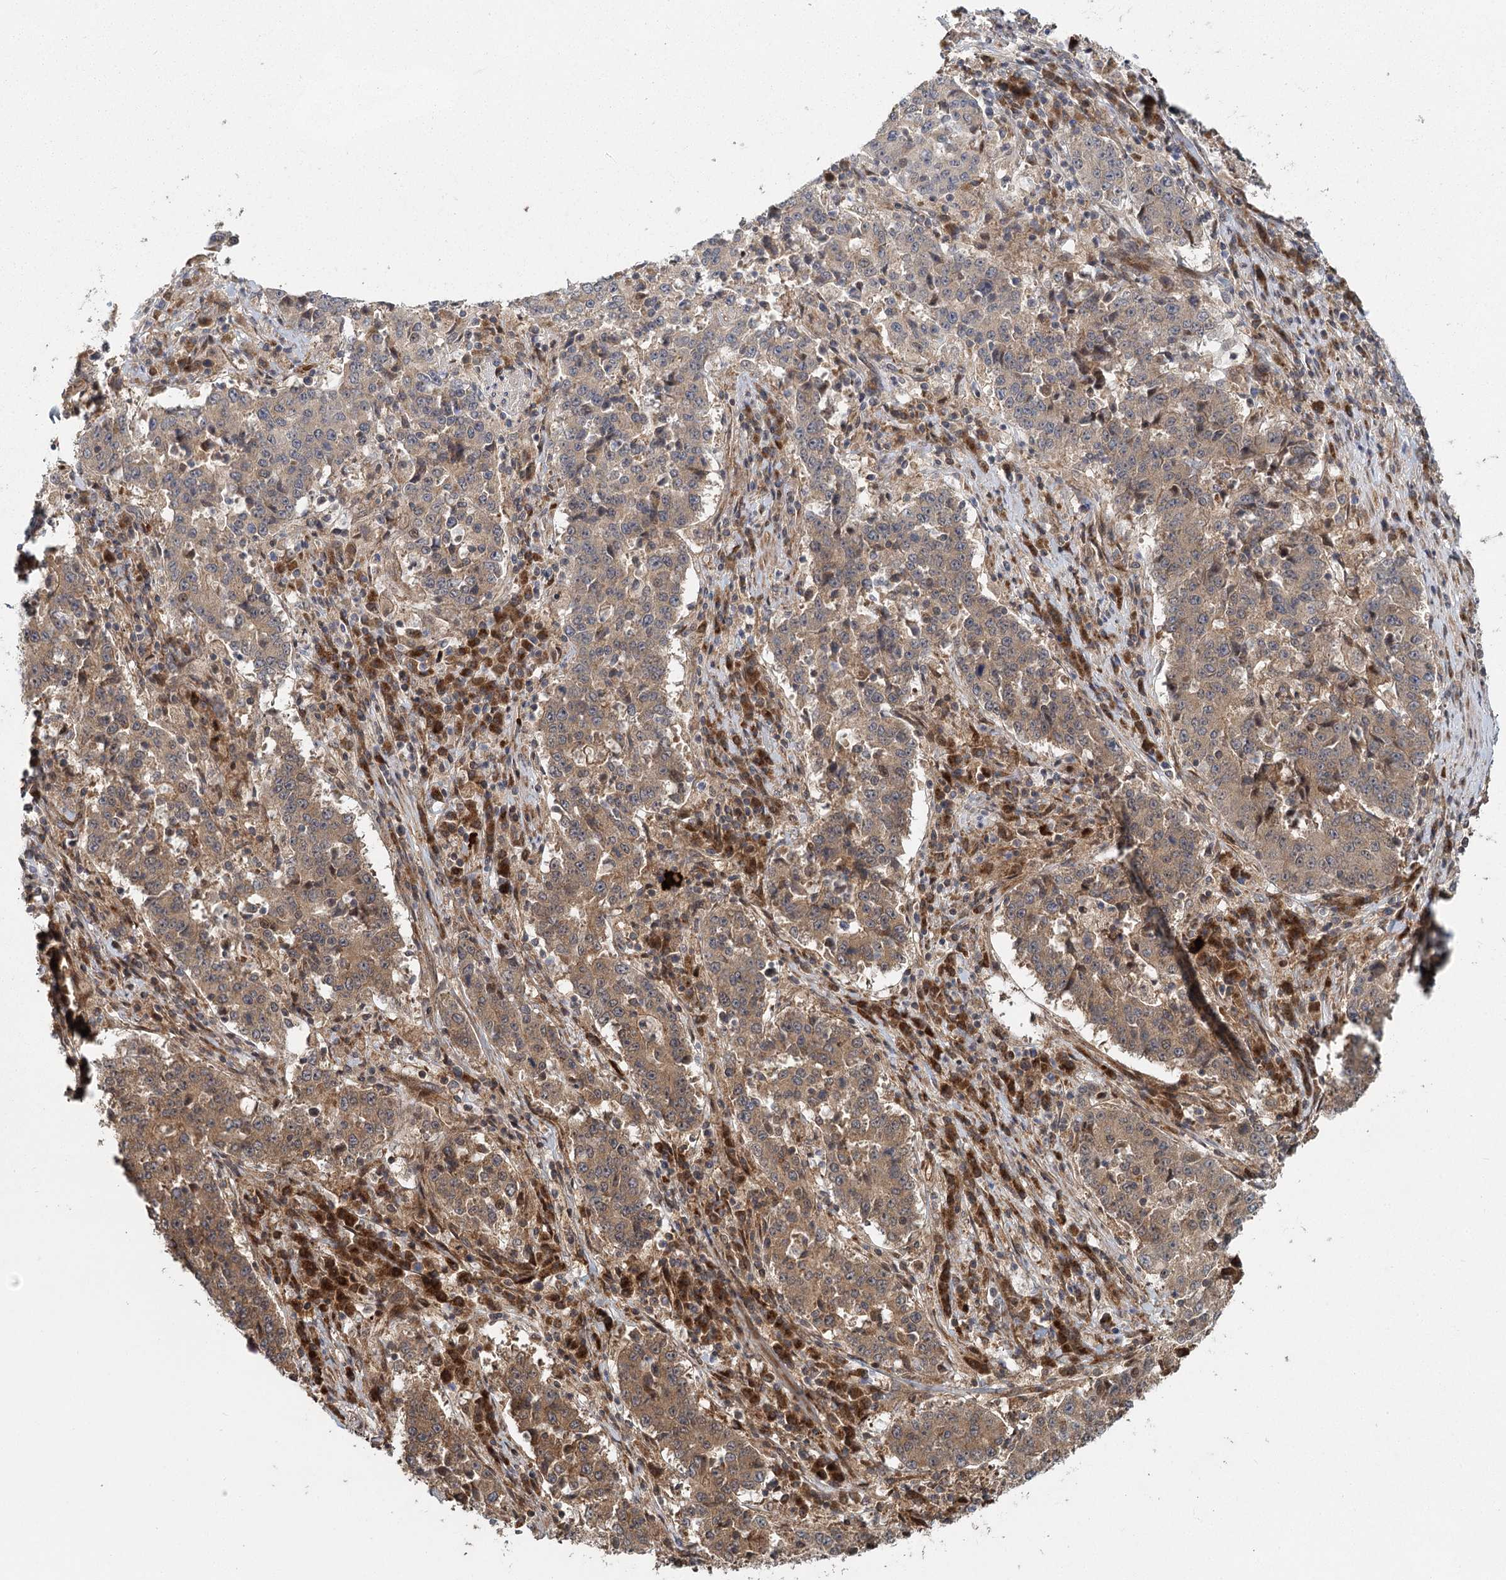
{"staining": {"intensity": "moderate", "quantity": "<25%", "location": "cytoplasmic/membranous"}, "tissue": "stomach cancer", "cell_type": "Tumor cells", "image_type": "cancer", "snomed": [{"axis": "morphology", "description": "Adenocarcinoma, NOS"}, {"axis": "topography", "description": "Stomach"}], "caption": "Stomach cancer tissue shows moderate cytoplasmic/membranous expression in about <25% of tumor cells, visualized by immunohistochemistry.", "gene": "RAPGEF6", "patient": {"sex": "male", "age": 59}}